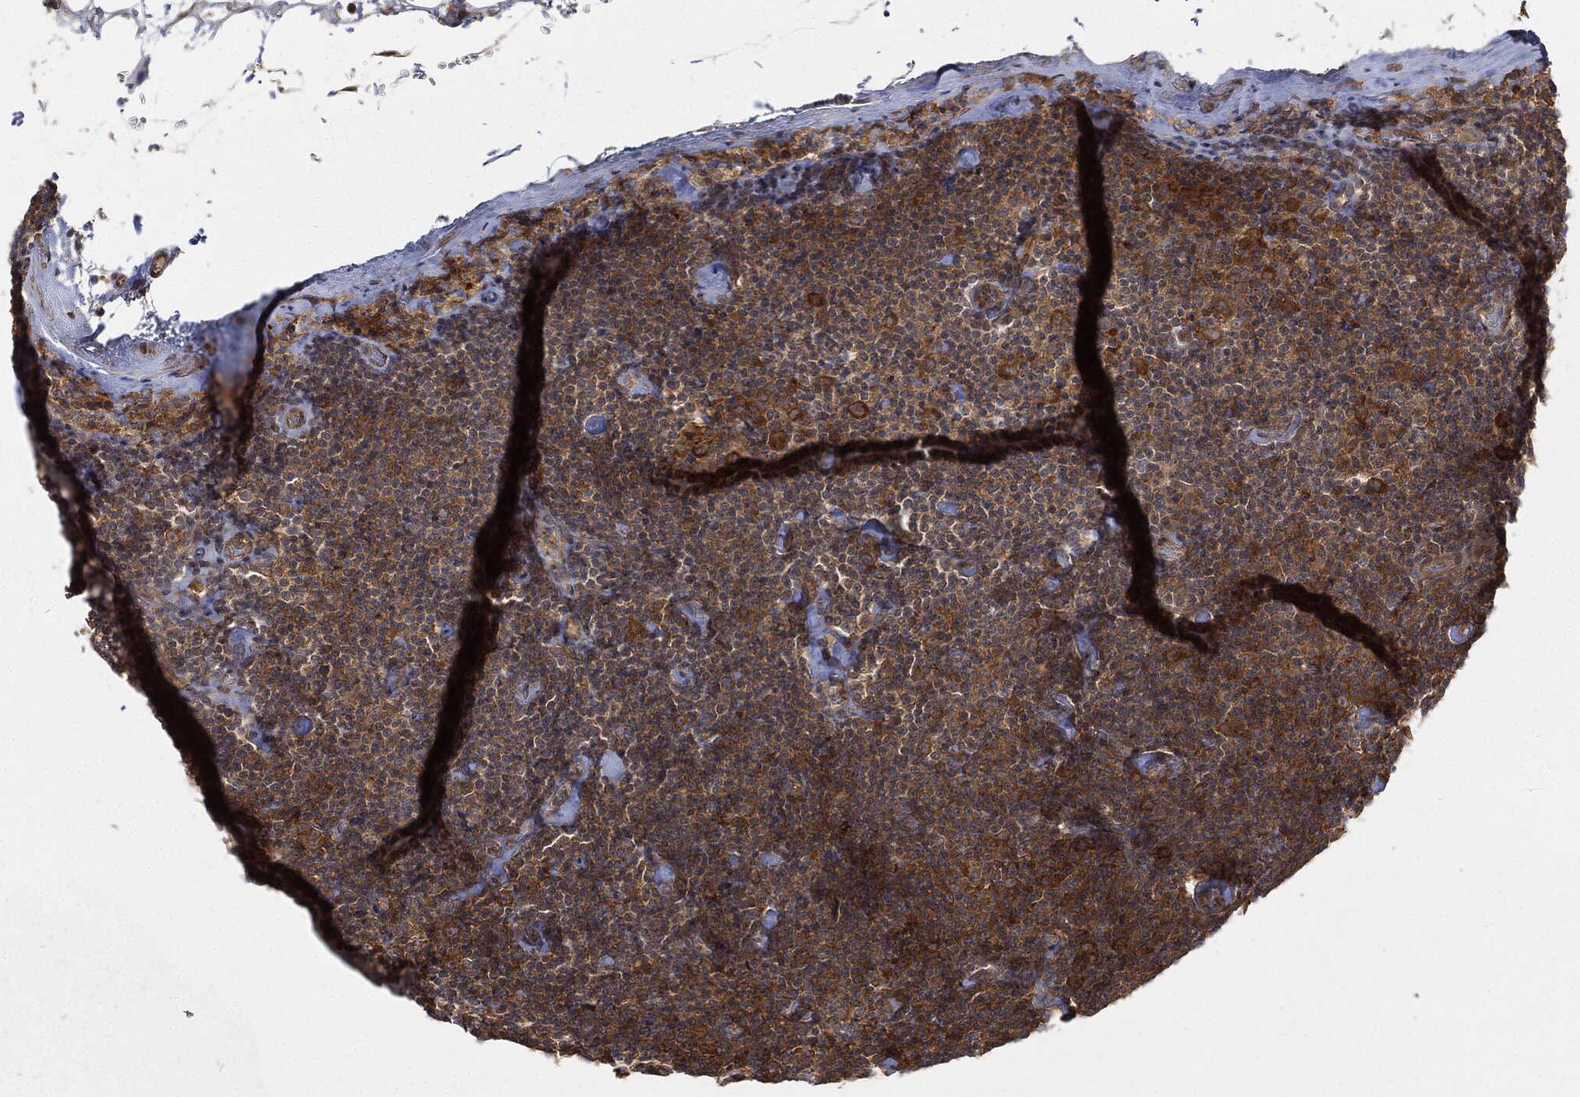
{"staining": {"intensity": "strong", "quantity": "25%-75%", "location": "cytoplasmic/membranous"}, "tissue": "lymphoma", "cell_type": "Tumor cells", "image_type": "cancer", "snomed": [{"axis": "morphology", "description": "Malignant lymphoma, non-Hodgkin's type, Low grade"}, {"axis": "topography", "description": "Lymph node"}], "caption": "IHC histopathology image of lymphoma stained for a protein (brown), which demonstrates high levels of strong cytoplasmic/membranous positivity in about 25%-75% of tumor cells.", "gene": "TPT1", "patient": {"sex": "male", "age": 81}}